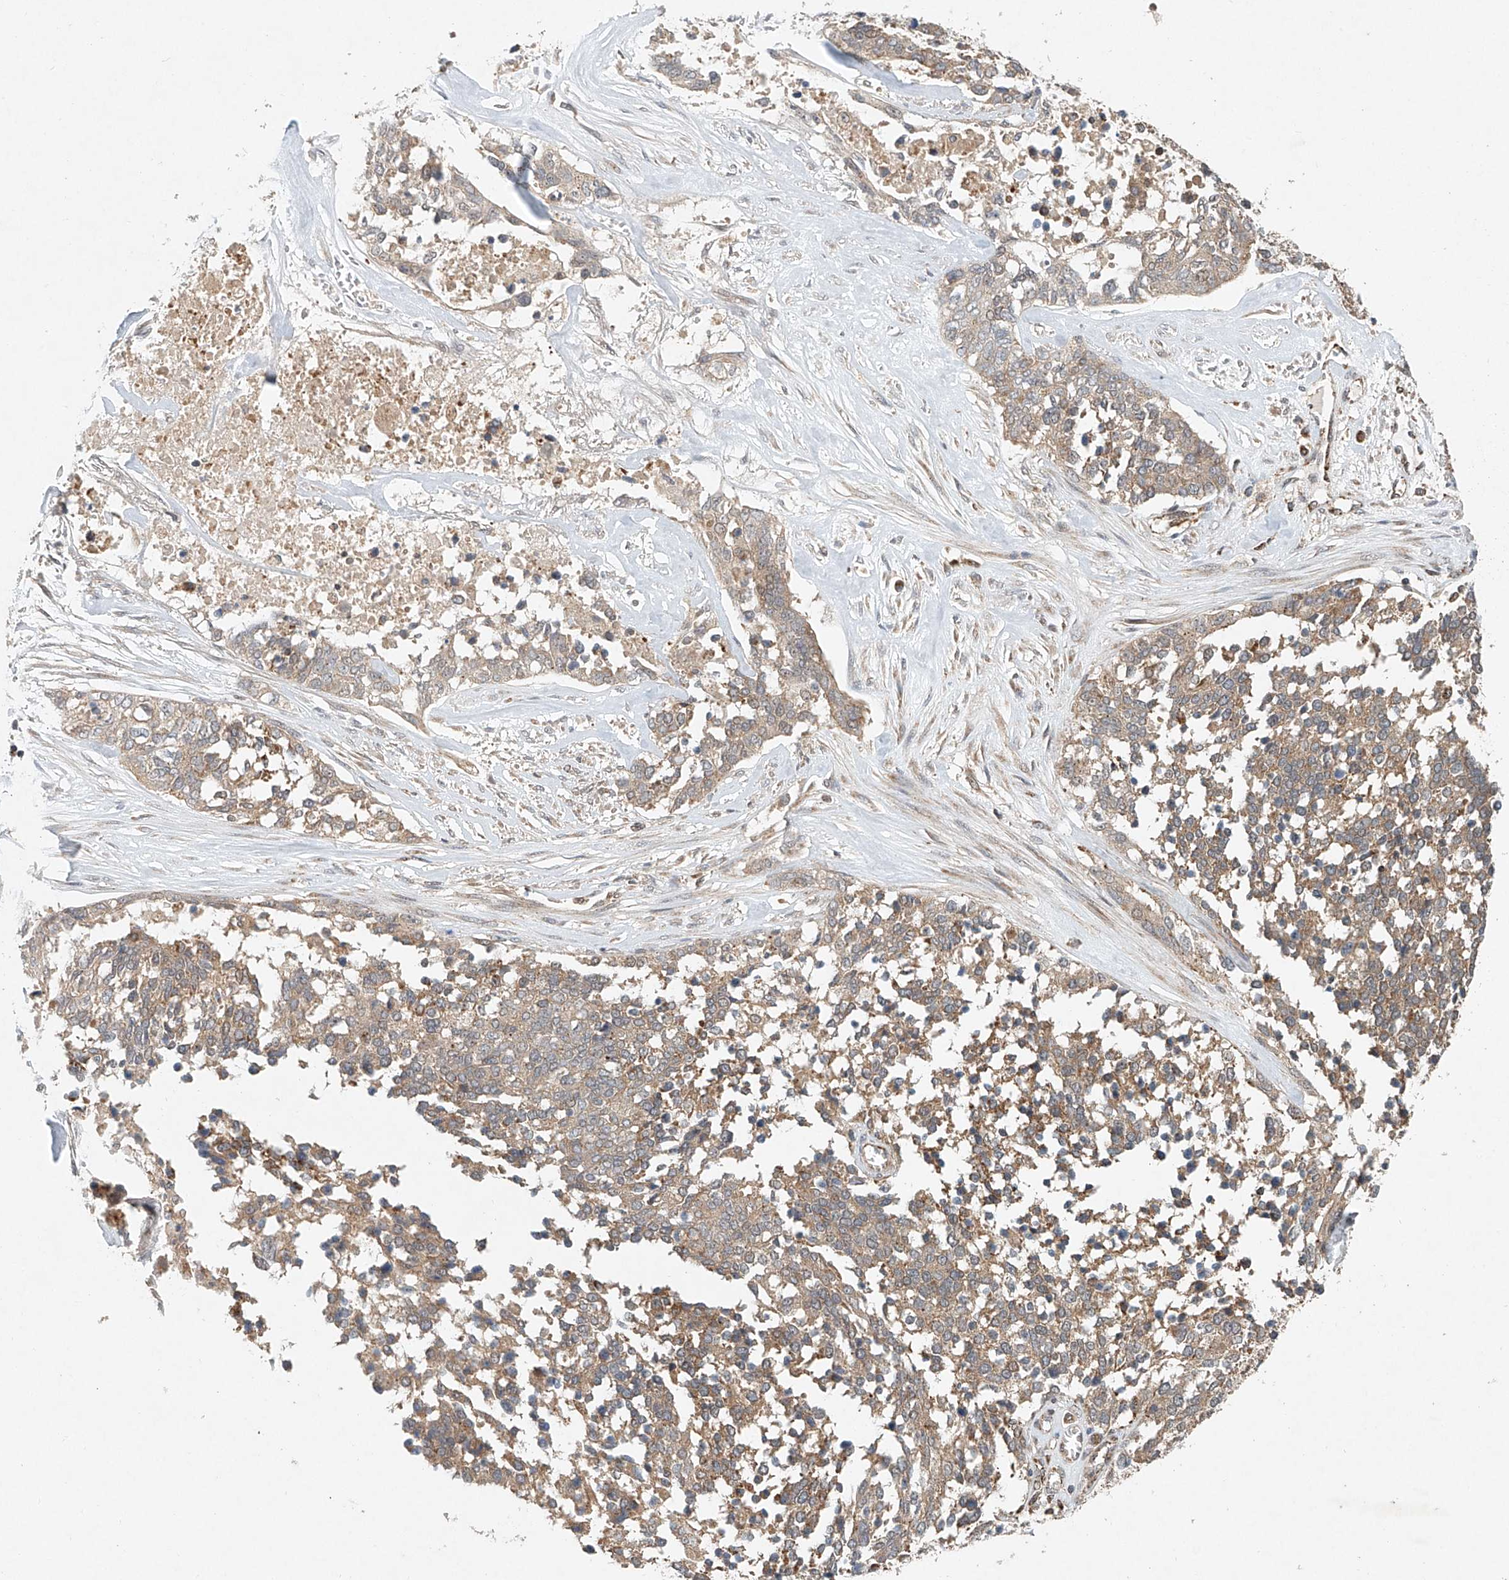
{"staining": {"intensity": "moderate", "quantity": ">75%", "location": "cytoplasmic/membranous"}, "tissue": "ovarian cancer", "cell_type": "Tumor cells", "image_type": "cancer", "snomed": [{"axis": "morphology", "description": "Cystadenocarcinoma, serous, NOS"}, {"axis": "topography", "description": "Ovary"}], "caption": "Immunohistochemical staining of ovarian cancer displays moderate cytoplasmic/membranous protein staining in approximately >75% of tumor cells. The staining is performed using DAB (3,3'-diaminobenzidine) brown chromogen to label protein expression. The nuclei are counter-stained blue using hematoxylin.", "gene": "DCAF11", "patient": {"sex": "female", "age": 44}}